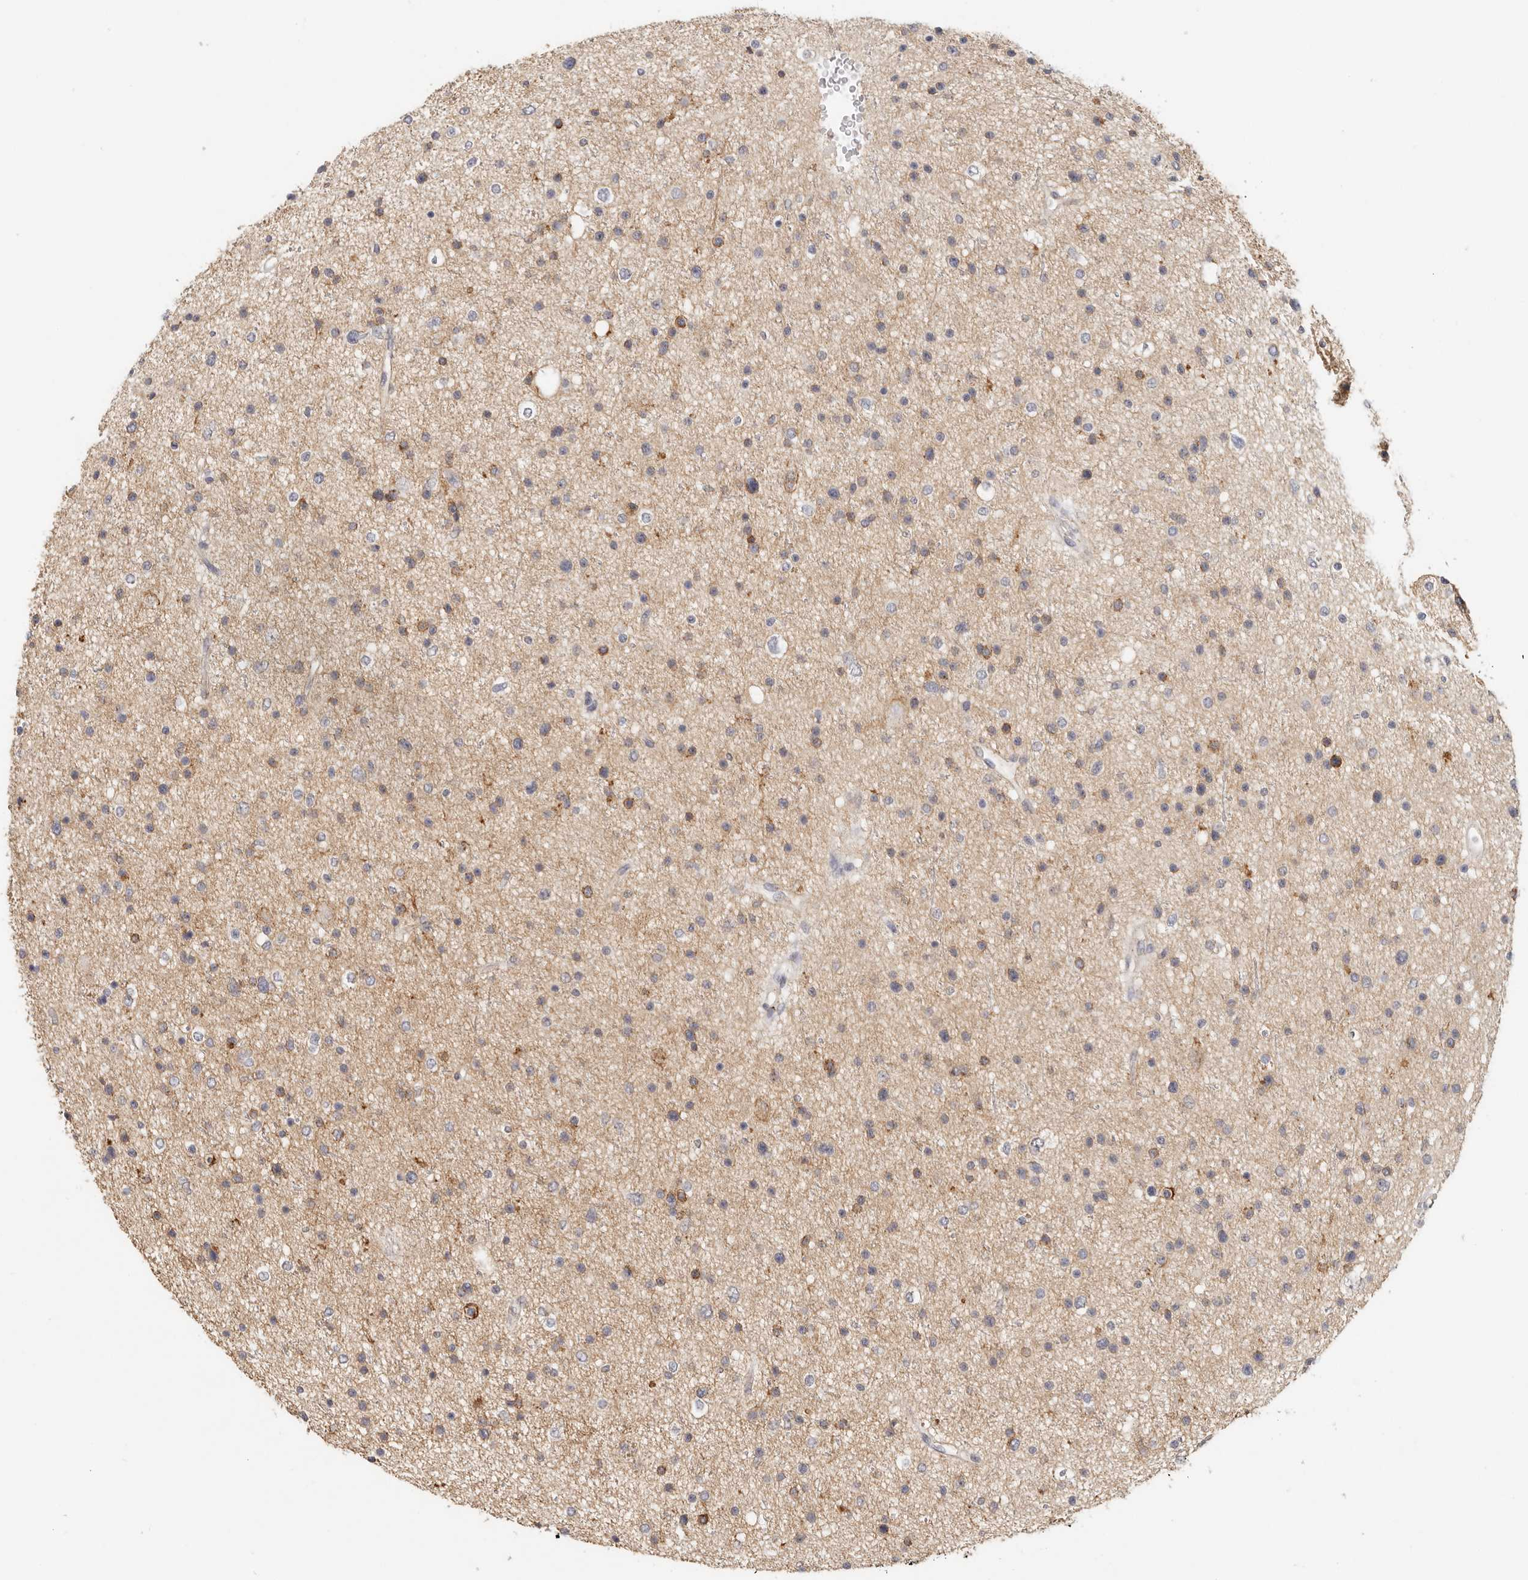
{"staining": {"intensity": "weak", "quantity": ">75%", "location": "cytoplasmic/membranous"}, "tissue": "glioma", "cell_type": "Tumor cells", "image_type": "cancer", "snomed": [{"axis": "morphology", "description": "Glioma, malignant, Low grade"}, {"axis": "topography", "description": "Brain"}], "caption": "A brown stain labels weak cytoplasmic/membranous positivity of a protein in human glioma tumor cells. Immunohistochemistry (ihc) stains the protein in brown and the nuclei are stained blue.", "gene": "ANXA9", "patient": {"sex": "female", "age": 37}}